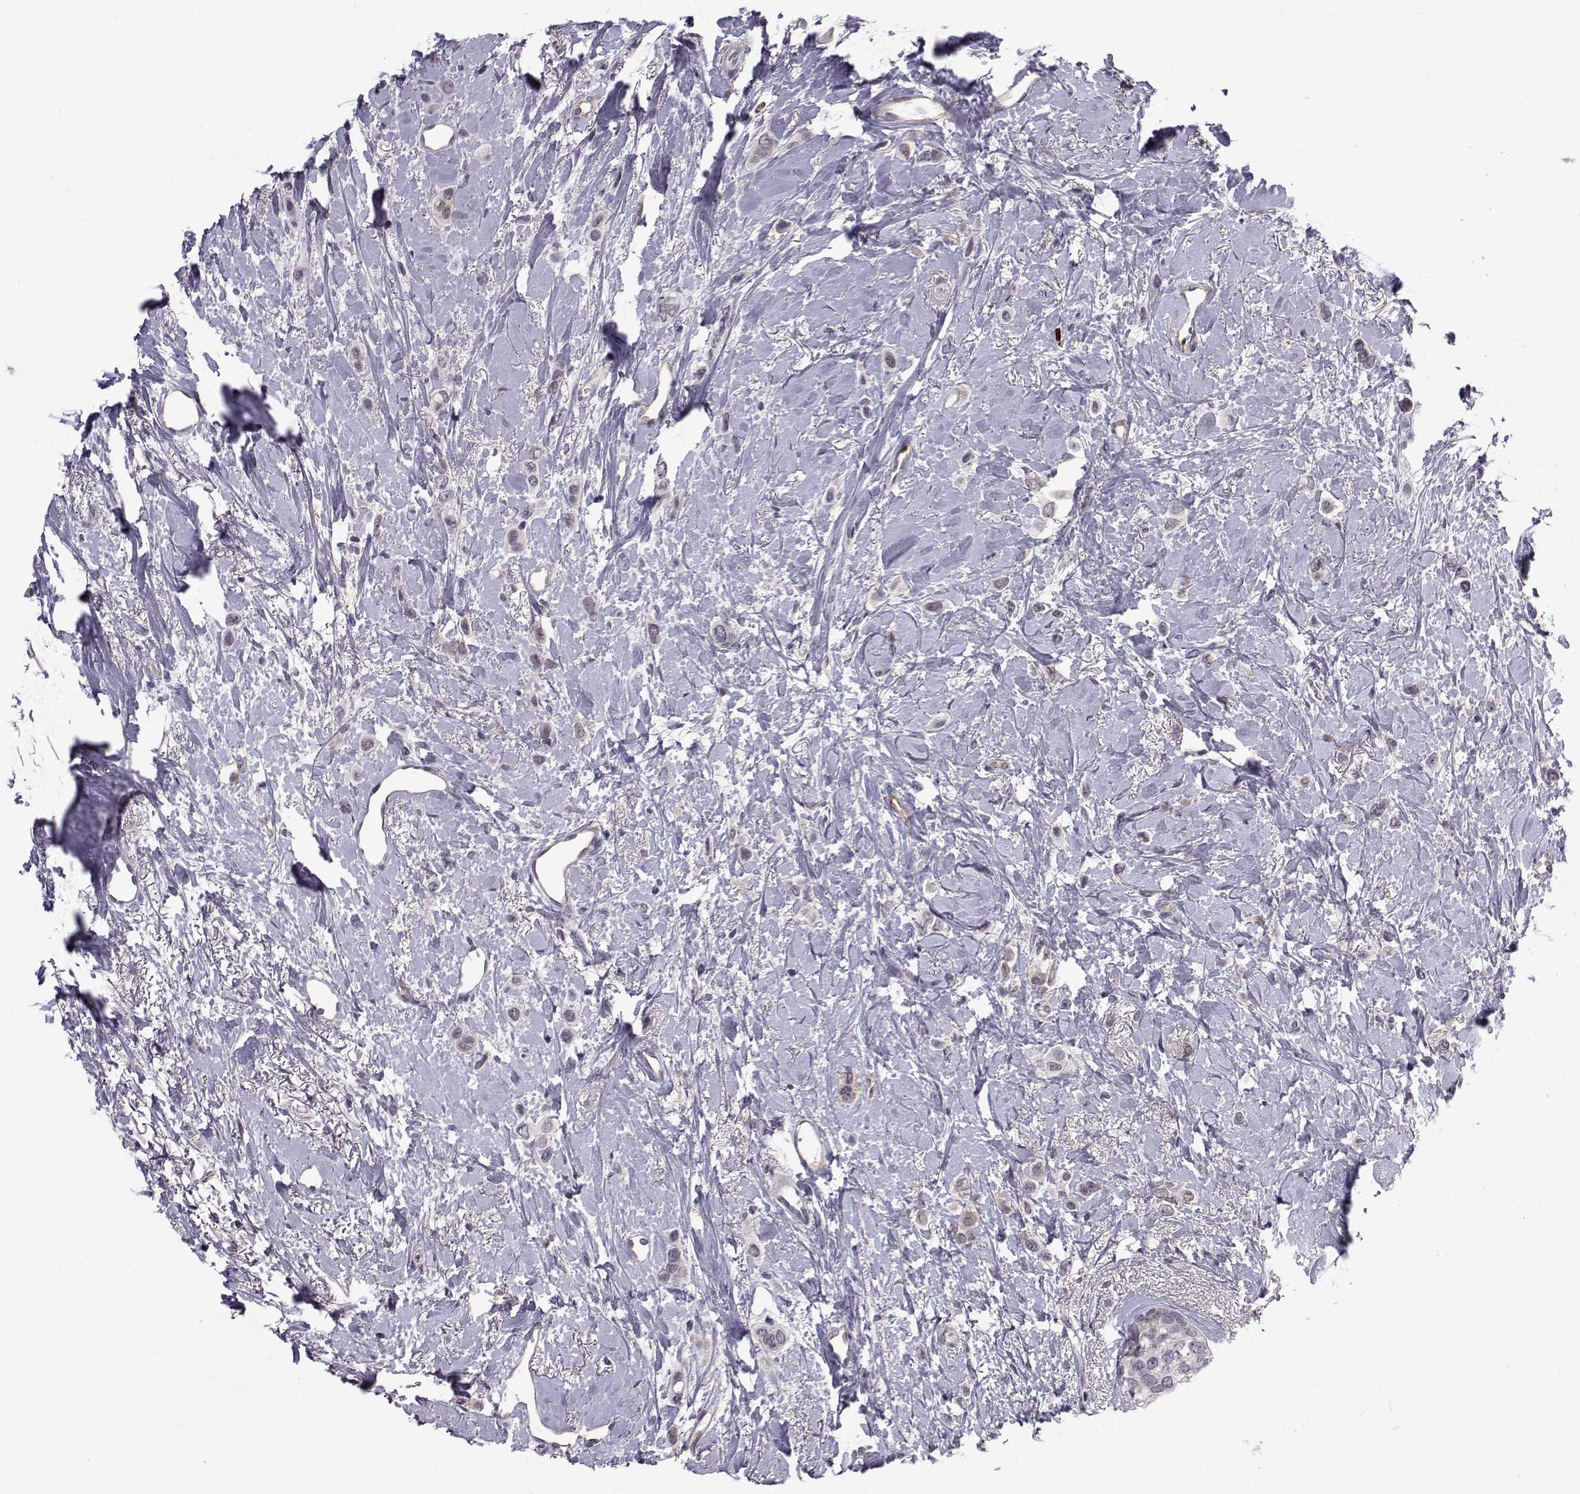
{"staining": {"intensity": "weak", "quantity": "<25%", "location": "nuclear"}, "tissue": "breast cancer", "cell_type": "Tumor cells", "image_type": "cancer", "snomed": [{"axis": "morphology", "description": "Lobular carcinoma"}, {"axis": "topography", "description": "Breast"}], "caption": "IHC image of neoplastic tissue: breast lobular carcinoma stained with DAB (3,3'-diaminobenzidine) displays no significant protein expression in tumor cells.", "gene": "RBM24", "patient": {"sex": "female", "age": 66}}